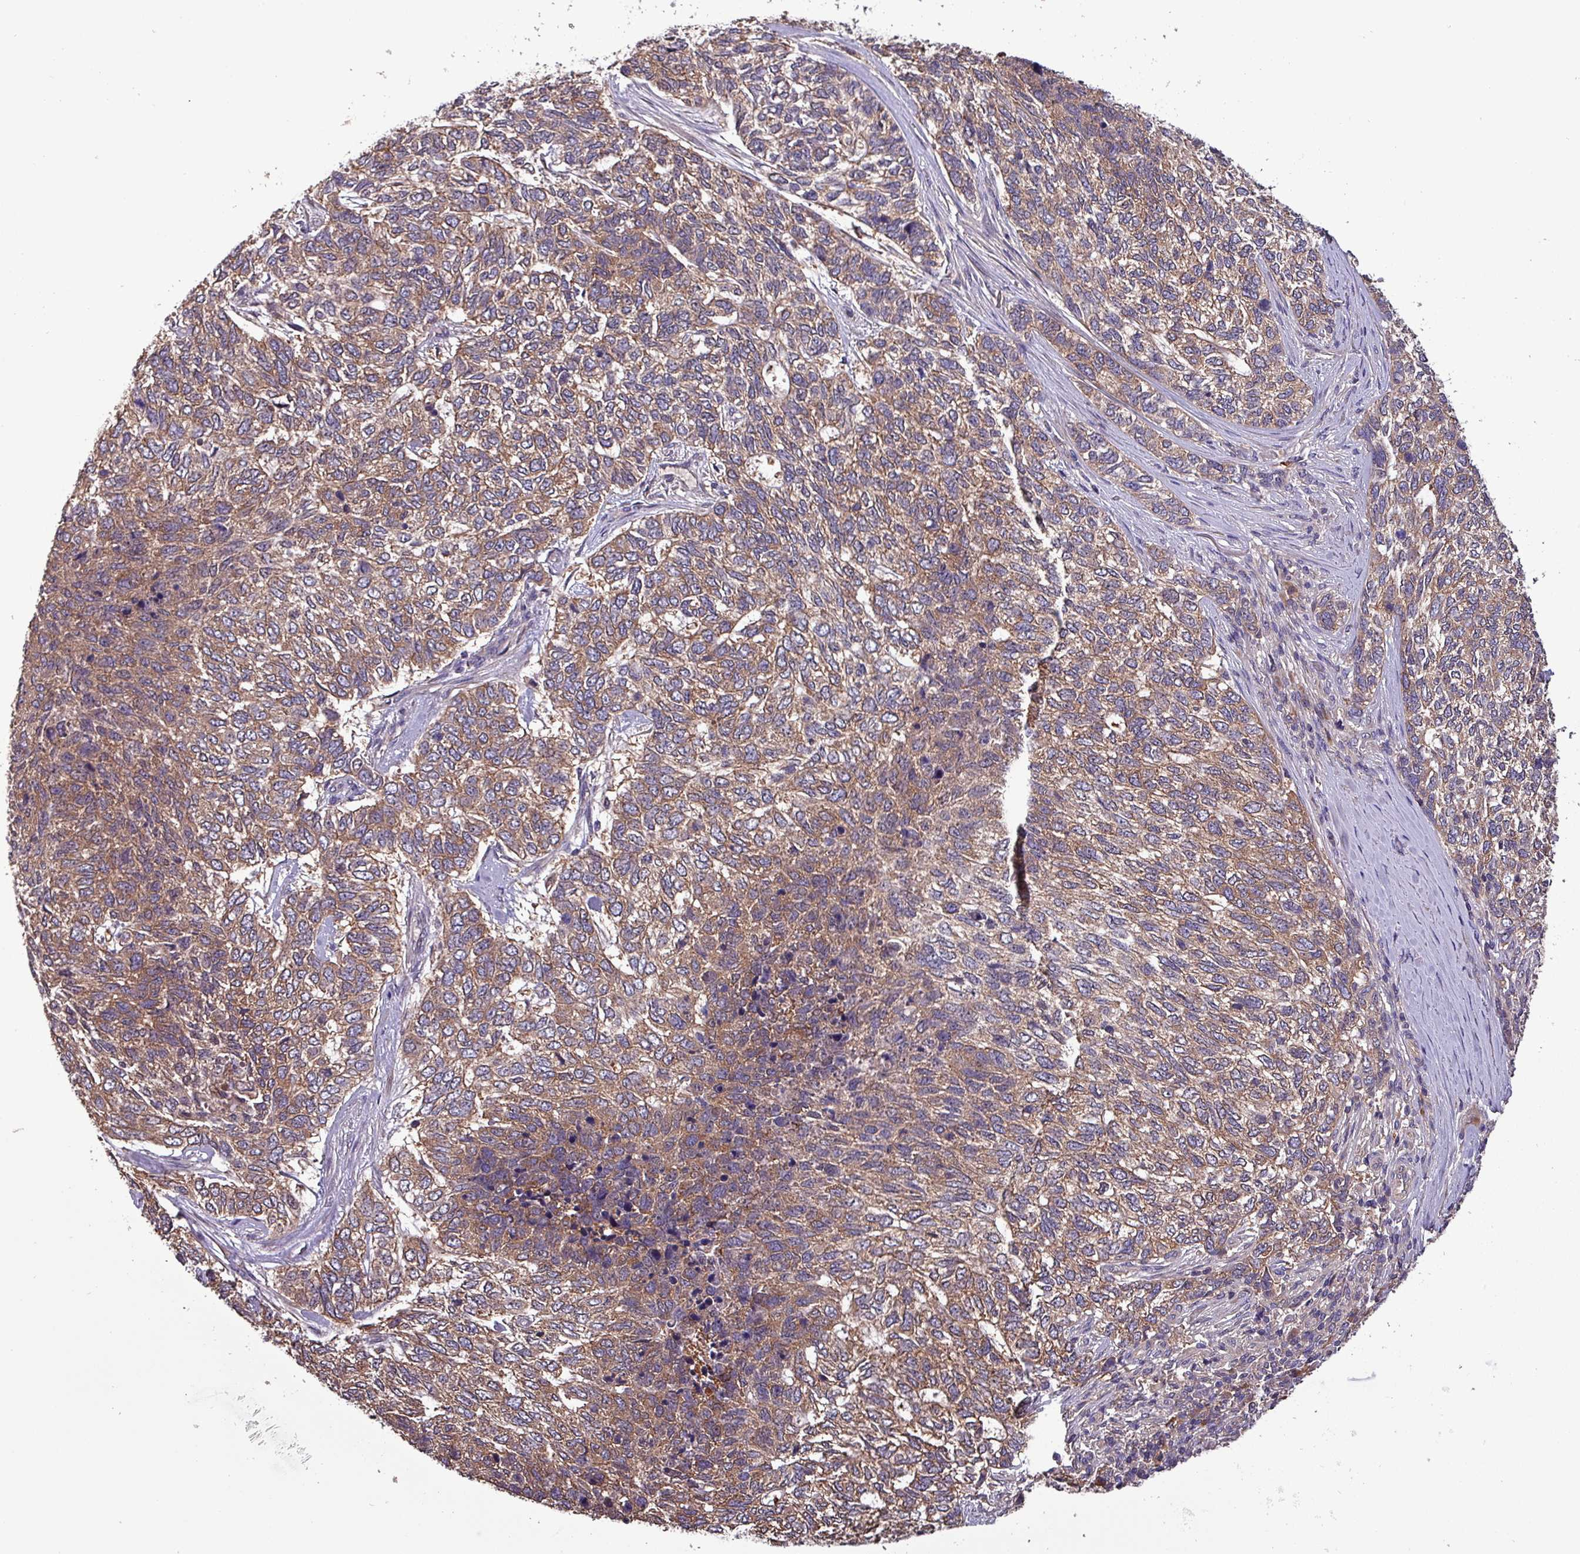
{"staining": {"intensity": "moderate", "quantity": ">75%", "location": "cytoplasmic/membranous"}, "tissue": "skin cancer", "cell_type": "Tumor cells", "image_type": "cancer", "snomed": [{"axis": "morphology", "description": "Basal cell carcinoma"}, {"axis": "topography", "description": "Skin"}], "caption": "There is medium levels of moderate cytoplasmic/membranous positivity in tumor cells of skin basal cell carcinoma, as demonstrated by immunohistochemical staining (brown color).", "gene": "PAFAH1B2", "patient": {"sex": "female", "age": 65}}